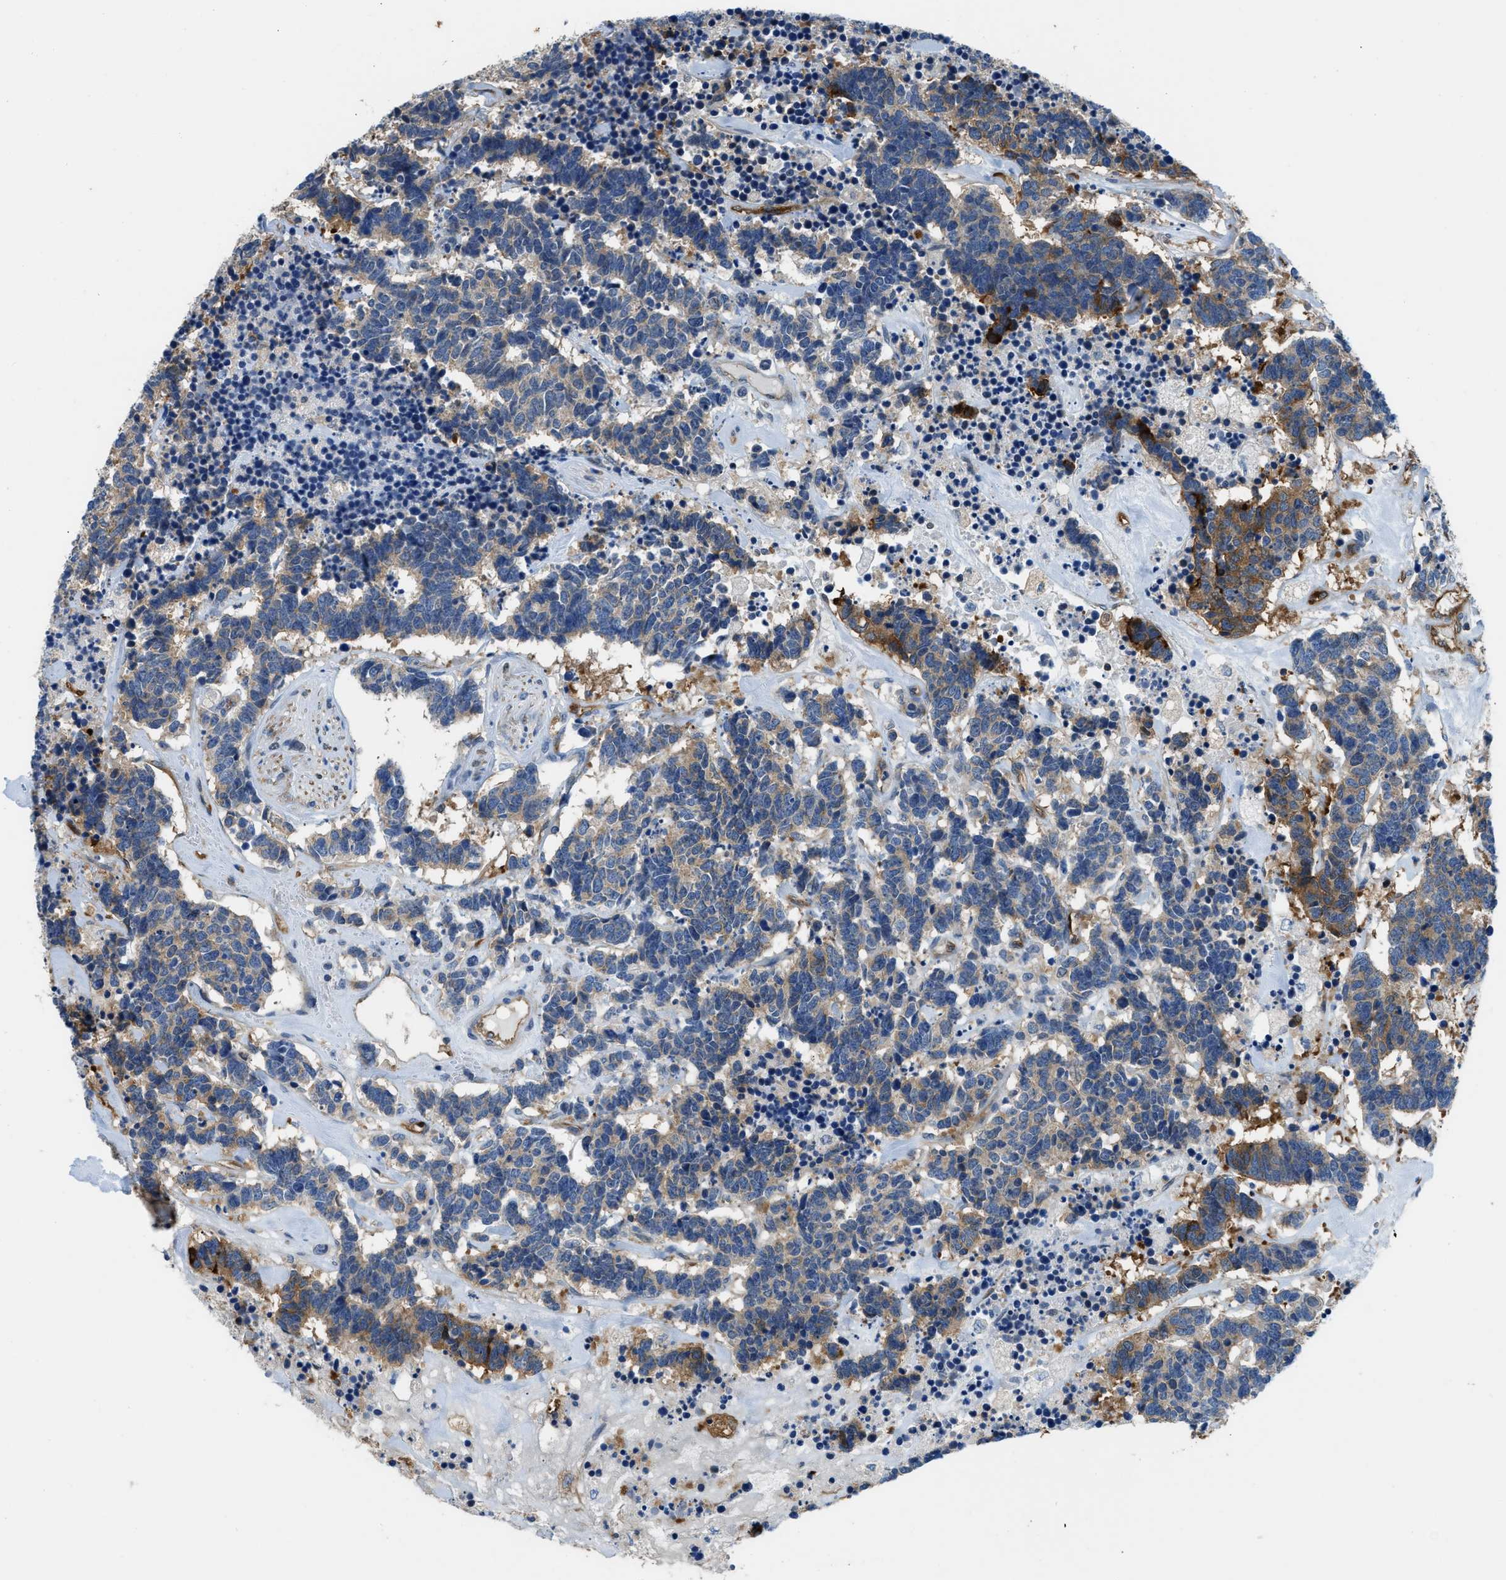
{"staining": {"intensity": "moderate", "quantity": "<25%", "location": "cytoplasmic/membranous"}, "tissue": "carcinoid", "cell_type": "Tumor cells", "image_type": "cancer", "snomed": [{"axis": "morphology", "description": "Carcinoma, NOS"}, {"axis": "morphology", "description": "Carcinoid, malignant, NOS"}, {"axis": "topography", "description": "Urinary bladder"}], "caption": "Carcinoid (malignant) stained with a protein marker reveals moderate staining in tumor cells.", "gene": "PFKP", "patient": {"sex": "male", "age": 57}}